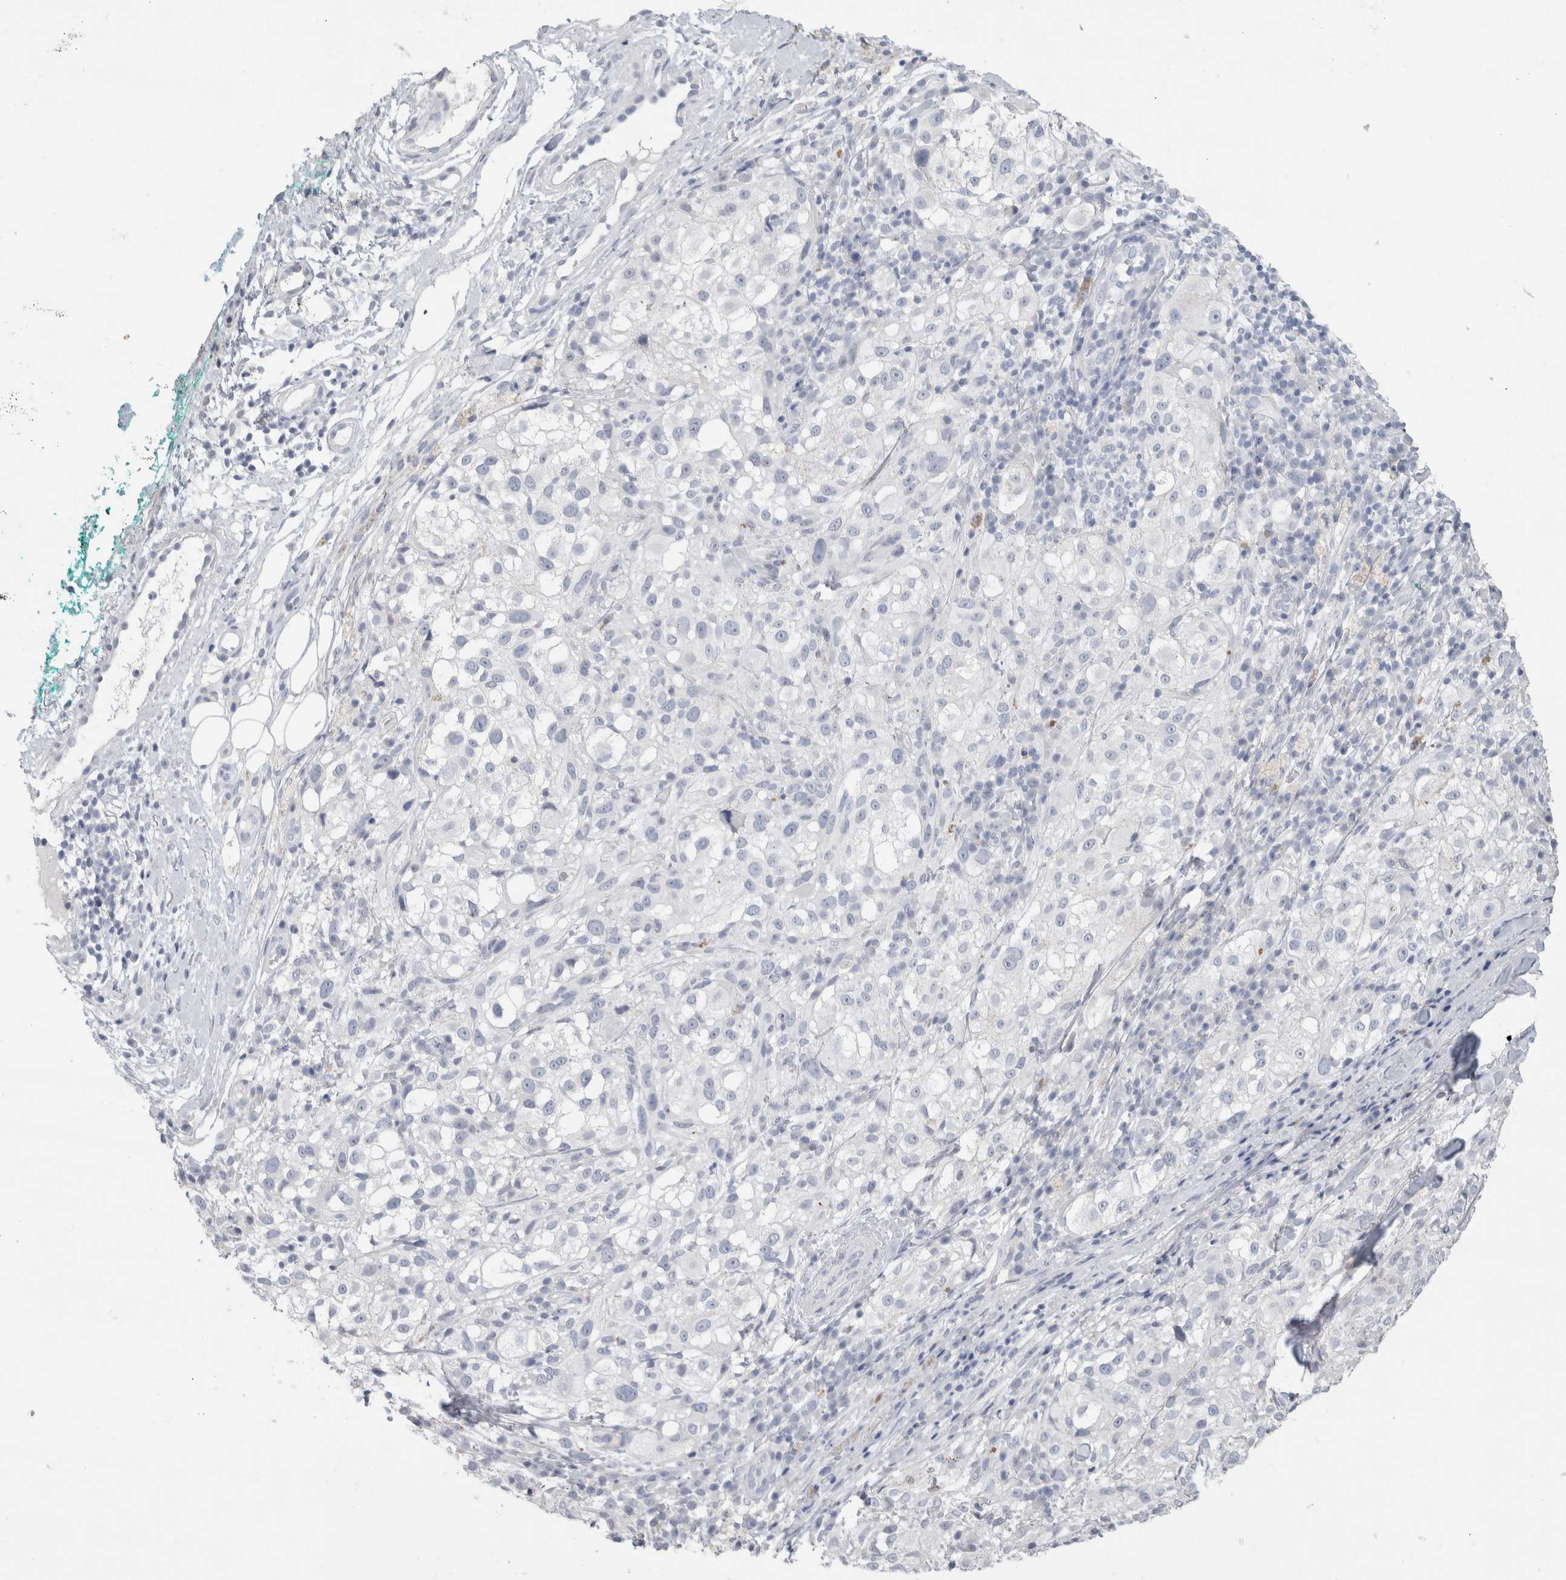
{"staining": {"intensity": "negative", "quantity": "none", "location": "none"}, "tissue": "melanoma", "cell_type": "Tumor cells", "image_type": "cancer", "snomed": [{"axis": "morphology", "description": "Necrosis, NOS"}, {"axis": "morphology", "description": "Malignant melanoma, NOS"}, {"axis": "topography", "description": "Skin"}], "caption": "The histopathology image displays no staining of tumor cells in malignant melanoma.", "gene": "SLC6A1", "patient": {"sex": "female", "age": 87}}